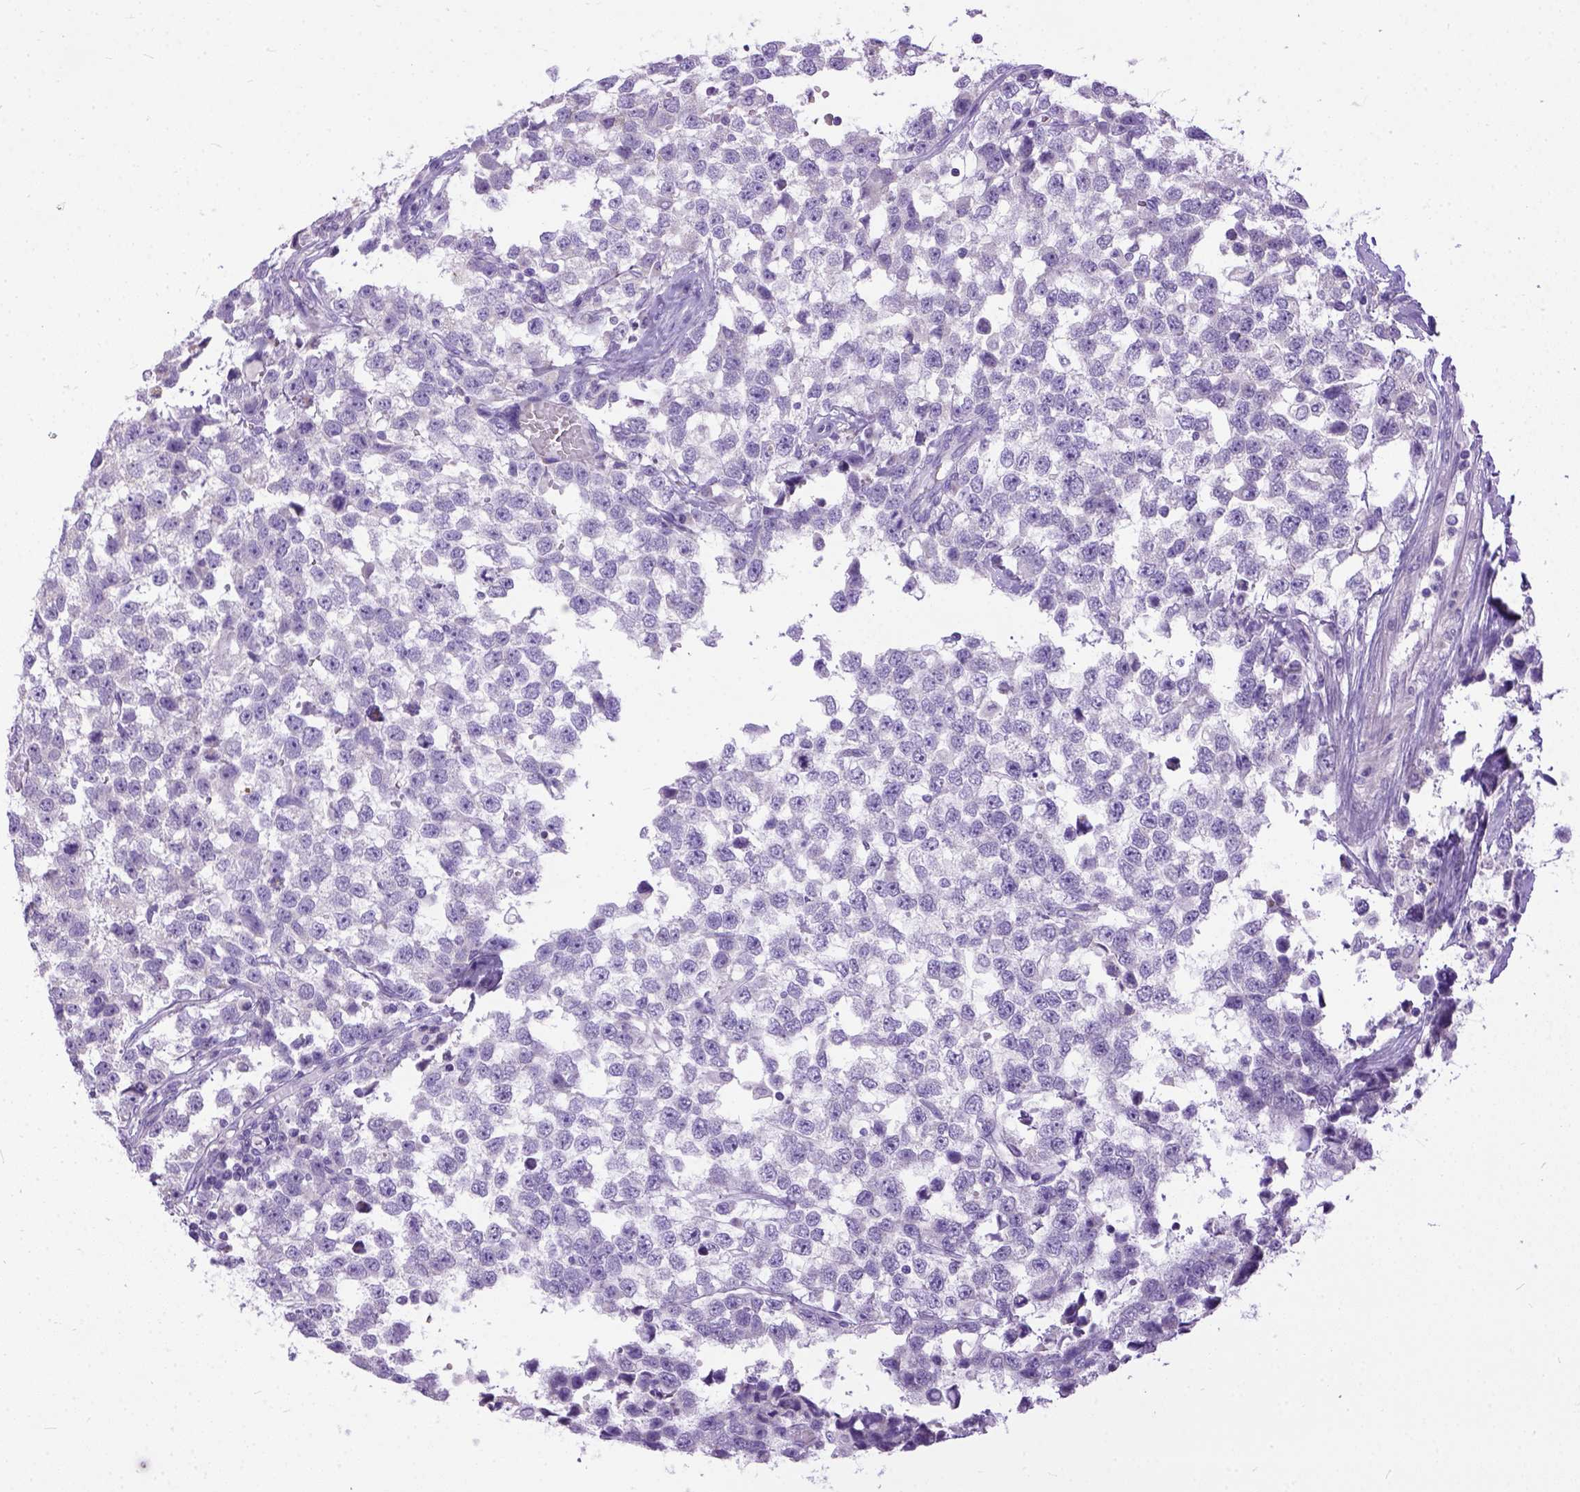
{"staining": {"intensity": "negative", "quantity": "none", "location": "none"}, "tissue": "testis cancer", "cell_type": "Tumor cells", "image_type": "cancer", "snomed": [{"axis": "morphology", "description": "Seminoma, NOS"}, {"axis": "topography", "description": "Testis"}], "caption": "Tumor cells show no significant protein expression in testis cancer.", "gene": "PLK5", "patient": {"sex": "male", "age": 34}}